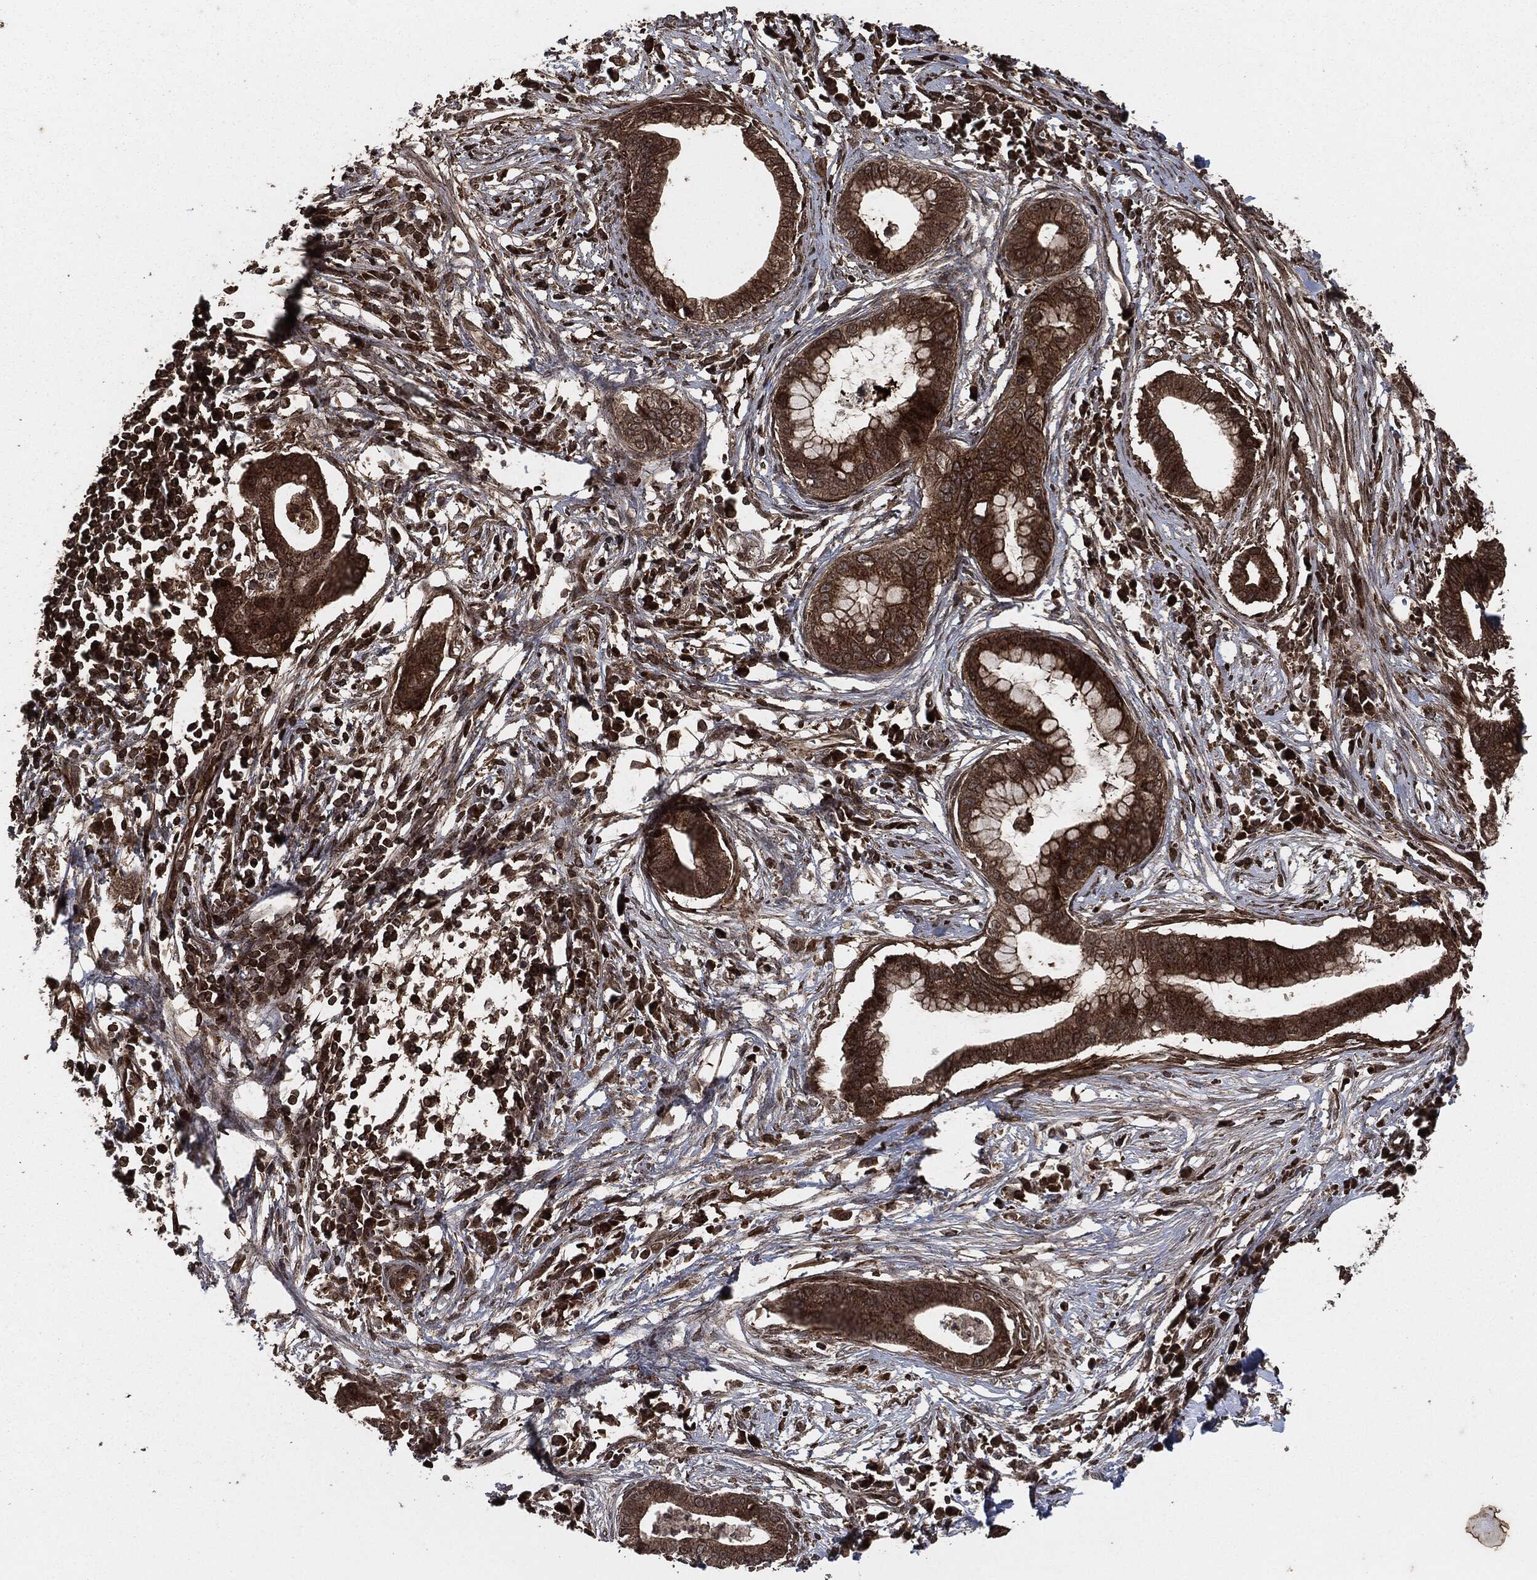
{"staining": {"intensity": "strong", "quantity": ">75%", "location": "cytoplasmic/membranous"}, "tissue": "pancreatic cancer", "cell_type": "Tumor cells", "image_type": "cancer", "snomed": [{"axis": "morphology", "description": "Normal tissue, NOS"}, {"axis": "morphology", "description": "Adenocarcinoma, NOS"}, {"axis": "topography", "description": "Pancreas"}], "caption": "A micrograph of pancreatic adenocarcinoma stained for a protein displays strong cytoplasmic/membranous brown staining in tumor cells.", "gene": "IFIT1", "patient": {"sex": "female", "age": 58}}